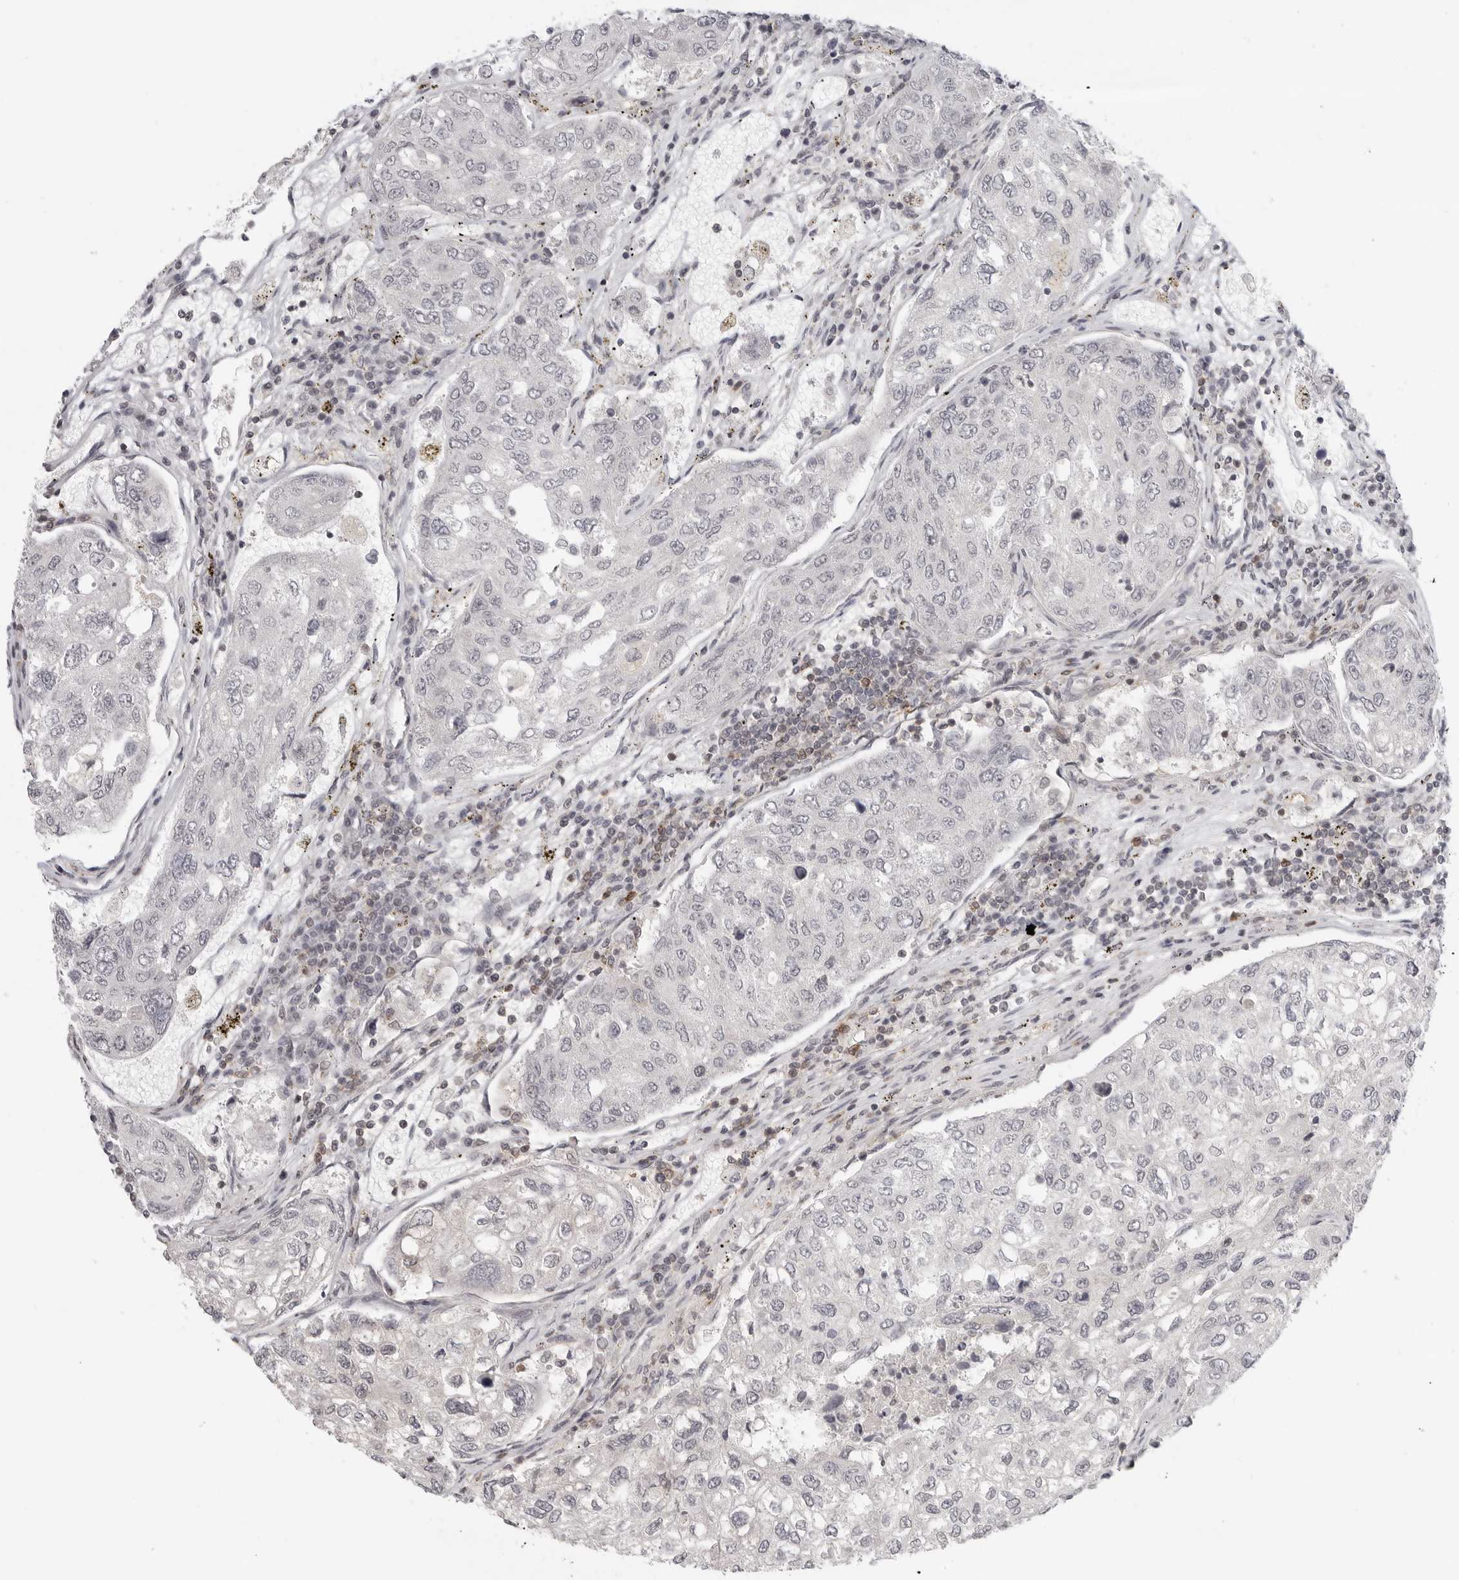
{"staining": {"intensity": "negative", "quantity": "none", "location": "none"}, "tissue": "urothelial cancer", "cell_type": "Tumor cells", "image_type": "cancer", "snomed": [{"axis": "morphology", "description": "Urothelial carcinoma, High grade"}, {"axis": "topography", "description": "Lymph node"}, {"axis": "topography", "description": "Urinary bladder"}], "caption": "High-grade urothelial carcinoma was stained to show a protein in brown. There is no significant staining in tumor cells.", "gene": "SH3KBP1", "patient": {"sex": "male", "age": 51}}